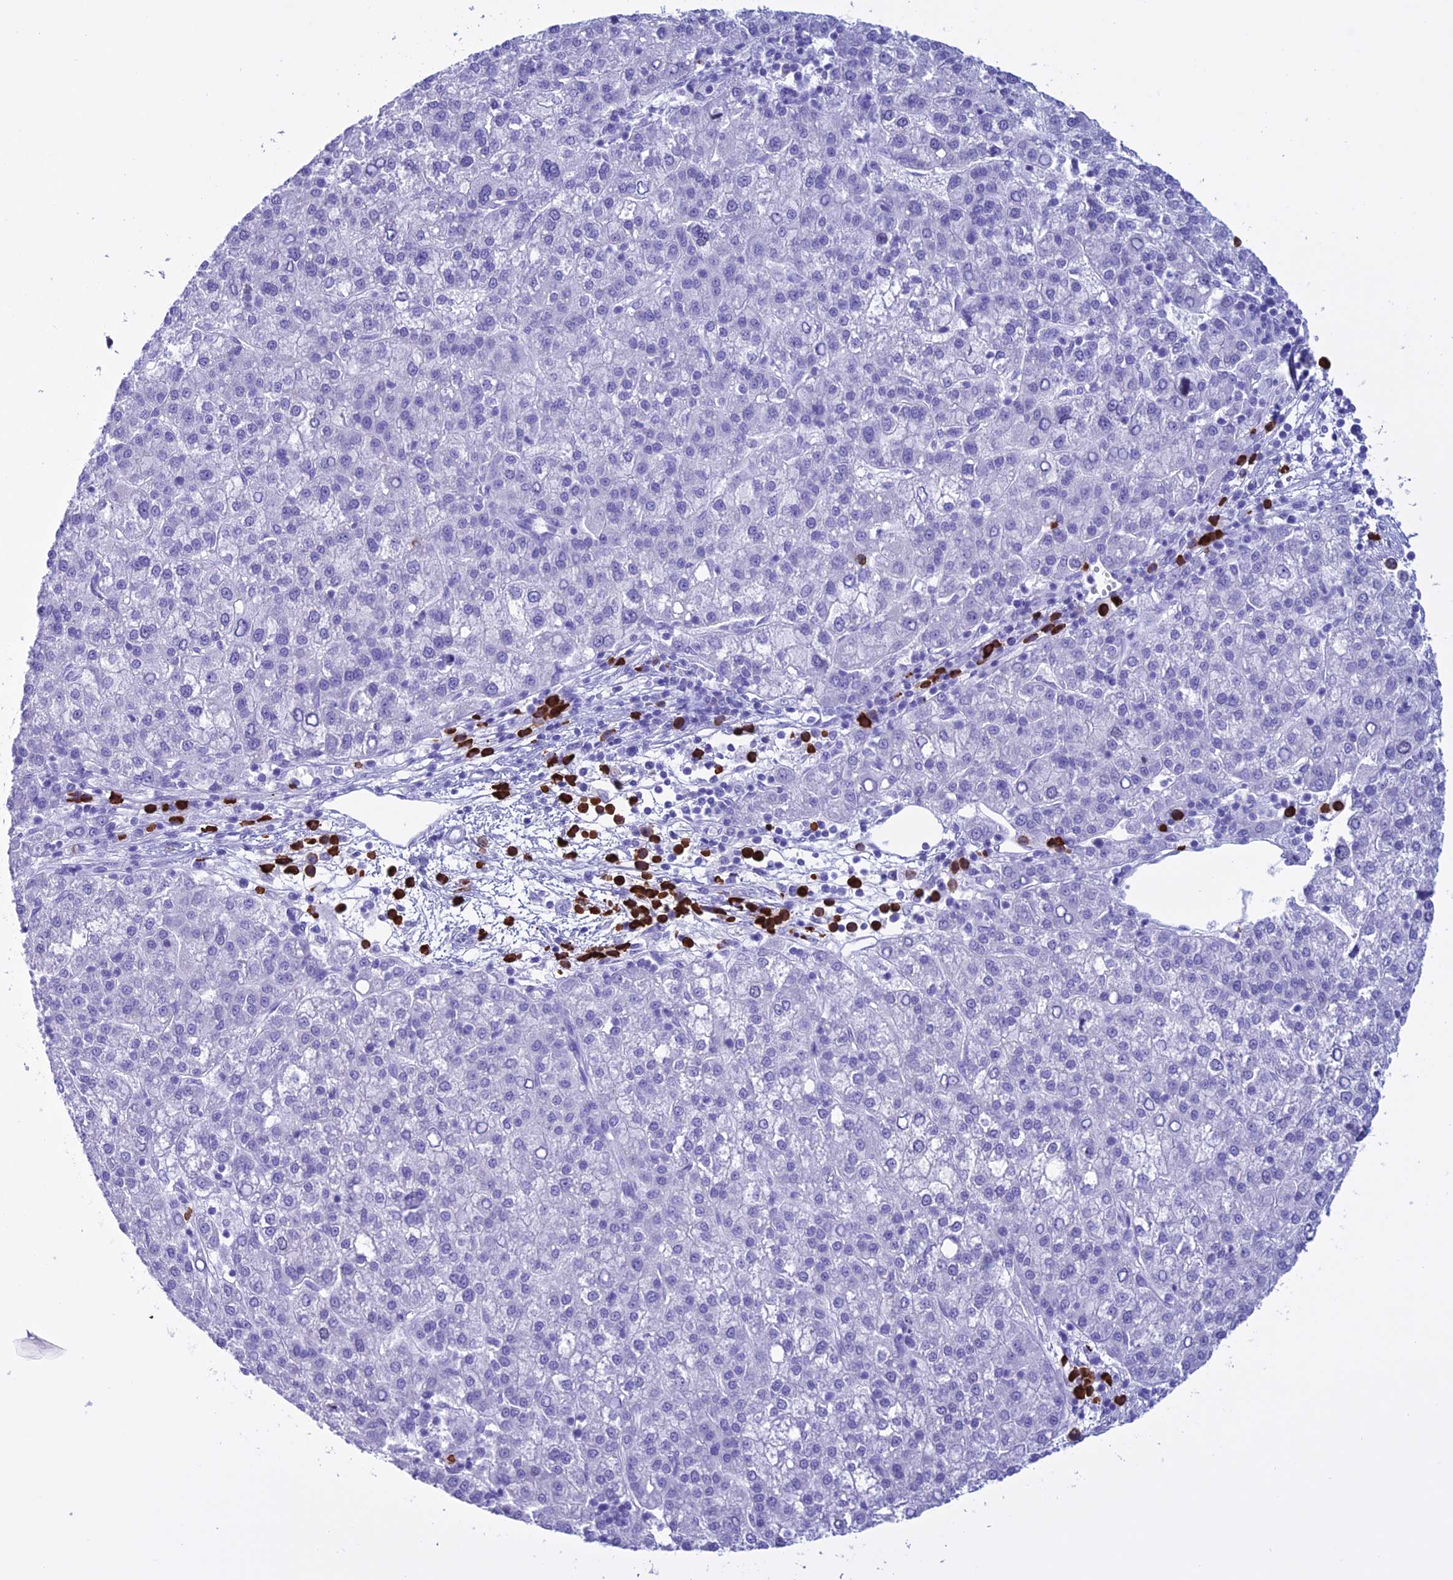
{"staining": {"intensity": "negative", "quantity": "none", "location": "none"}, "tissue": "liver cancer", "cell_type": "Tumor cells", "image_type": "cancer", "snomed": [{"axis": "morphology", "description": "Carcinoma, Hepatocellular, NOS"}, {"axis": "topography", "description": "Liver"}], "caption": "Immunohistochemistry of human hepatocellular carcinoma (liver) exhibits no positivity in tumor cells. The staining was performed using DAB to visualize the protein expression in brown, while the nuclei were stained in blue with hematoxylin (Magnification: 20x).", "gene": "MZB1", "patient": {"sex": "female", "age": 58}}